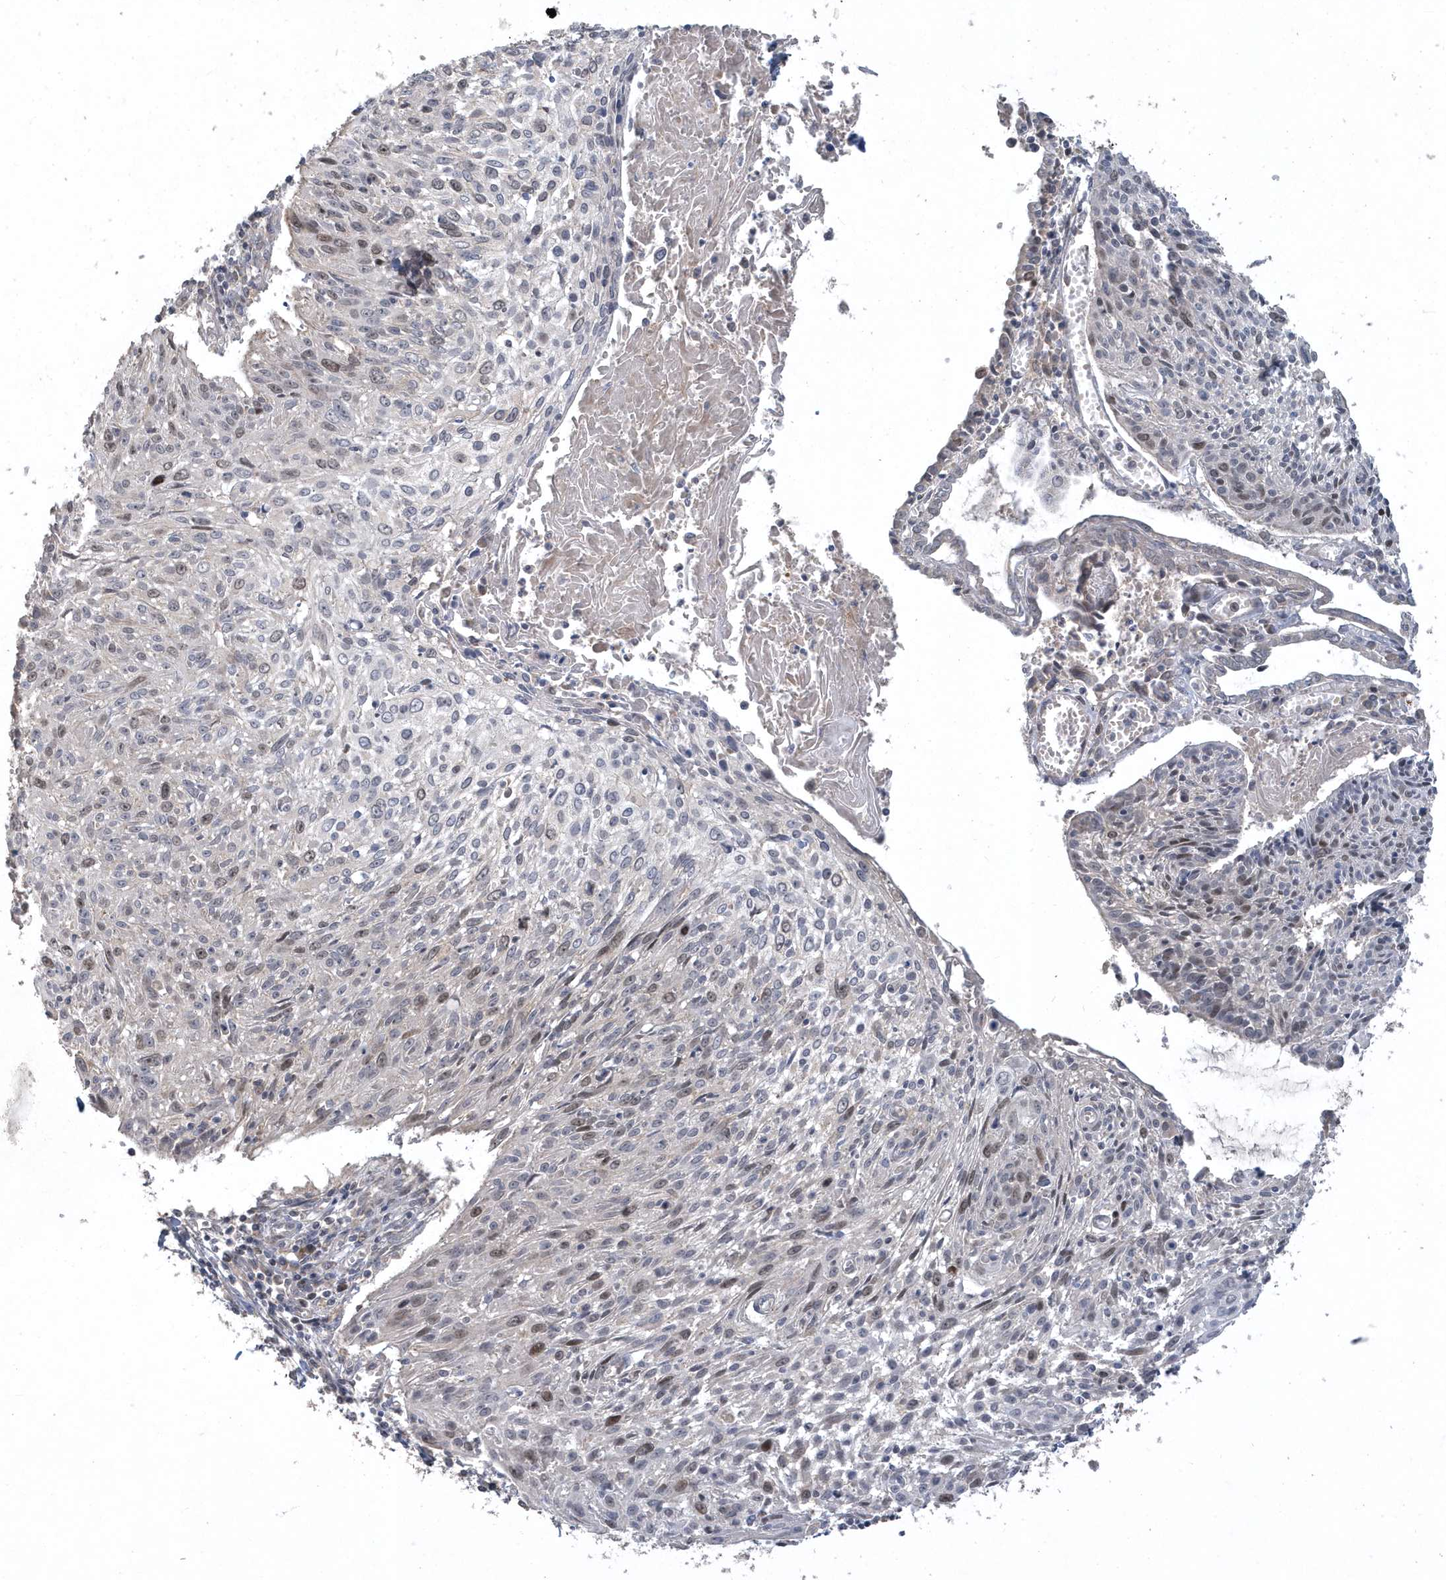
{"staining": {"intensity": "moderate", "quantity": "<25%", "location": "nuclear"}, "tissue": "cervical cancer", "cell_type": "Tumor cells", "image_type": "cancer", "snomed": [{"axis": "morphology", "description": "Squamous cell carcinoma, NOS"}, {"axis": "topography", "description": "Cervix"}], "caption": "Tumor cells show moderate nuclear staining in about <25% of cells in cervical cancer (squamous cell carcinoma).", "gene": "TRAIP", "patient": {"sex": "female", "age": 51}}